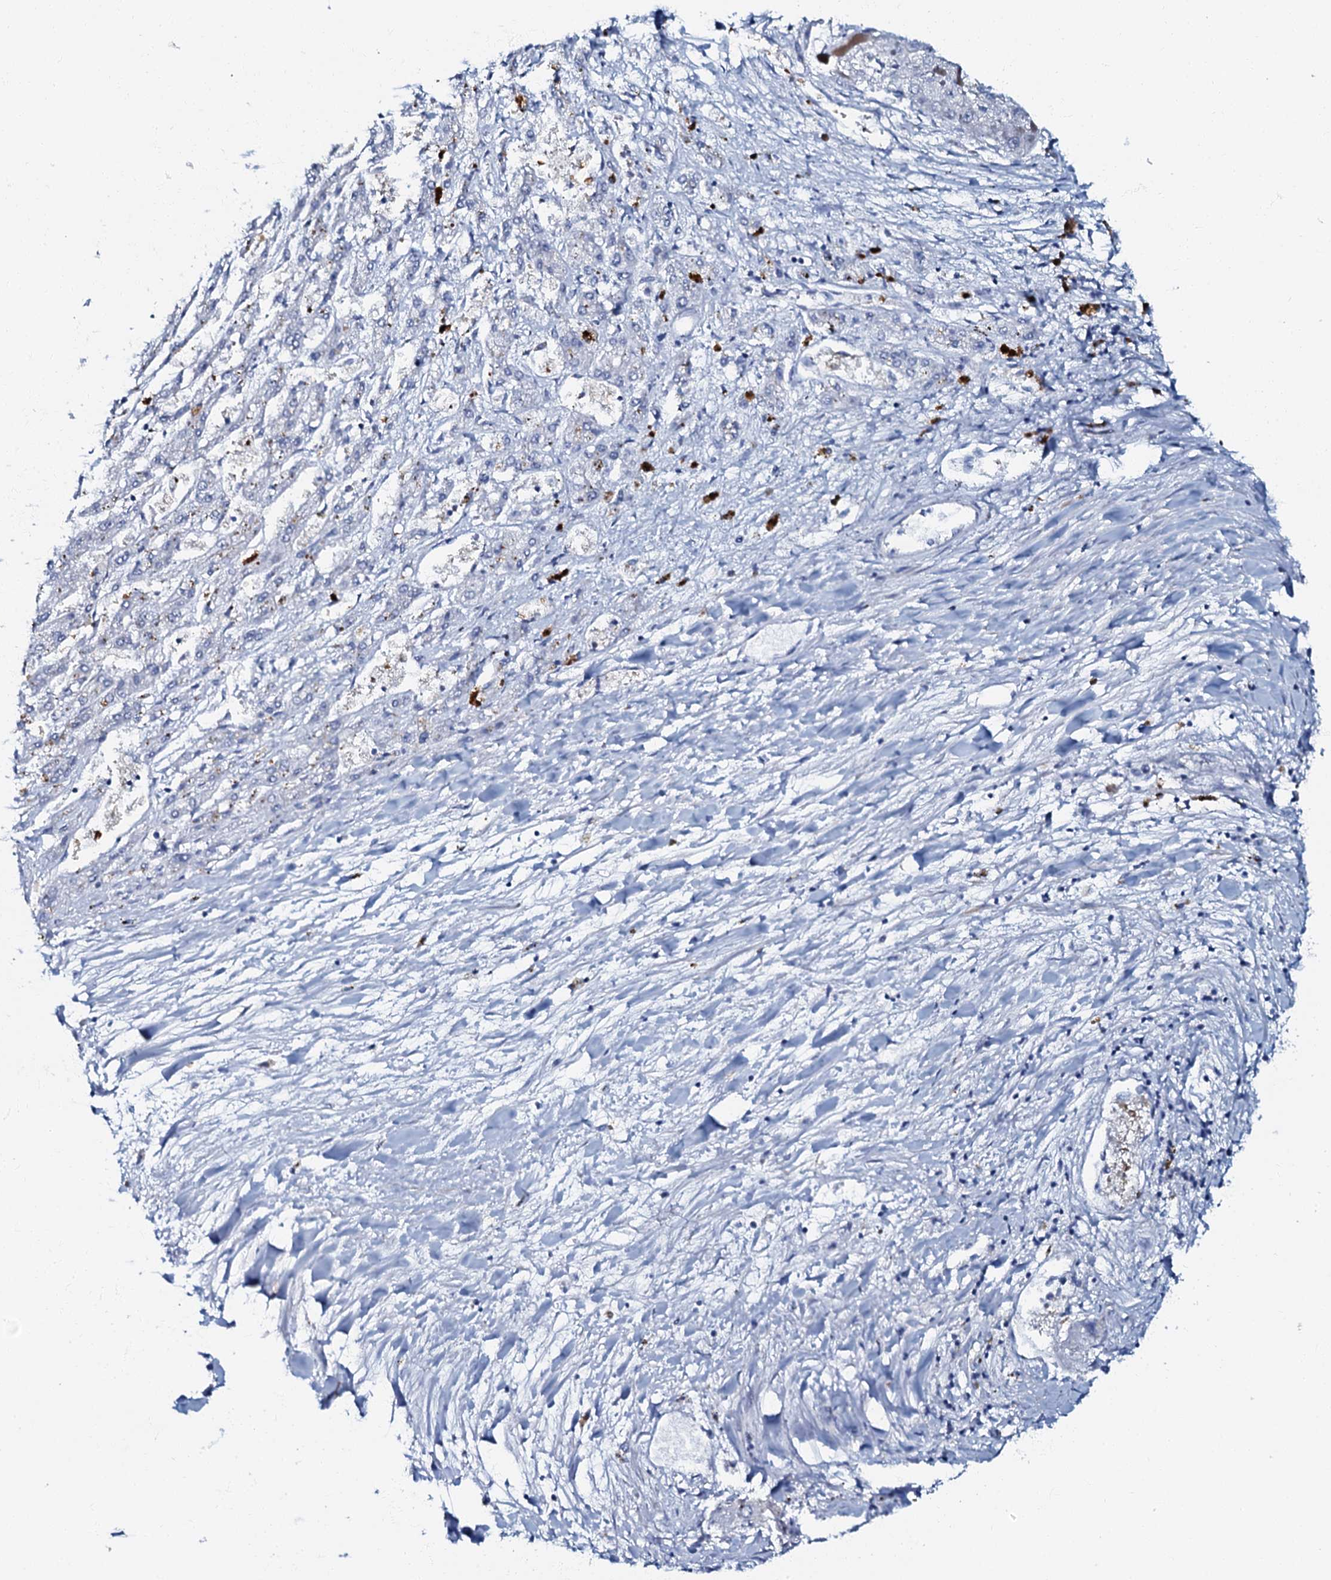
{"staining": {"intensity": "negative", "quantity": "none", "location": "none"}, "tissue": "liver cancer", "cell_type": "Tumor cells", "image_type": "cancer", "snomed": [{"axis": "morphology", "description": "Carcinoma, Hepatocellular, NOS"}, {"axis": "topography", "description": "Liver"}], "caption": "Immunohistochemistry of liver cancer exhibits no expression in tumor cells.", "gene": "MFSD5", "patient": {"sex": "female", "age": 73}}